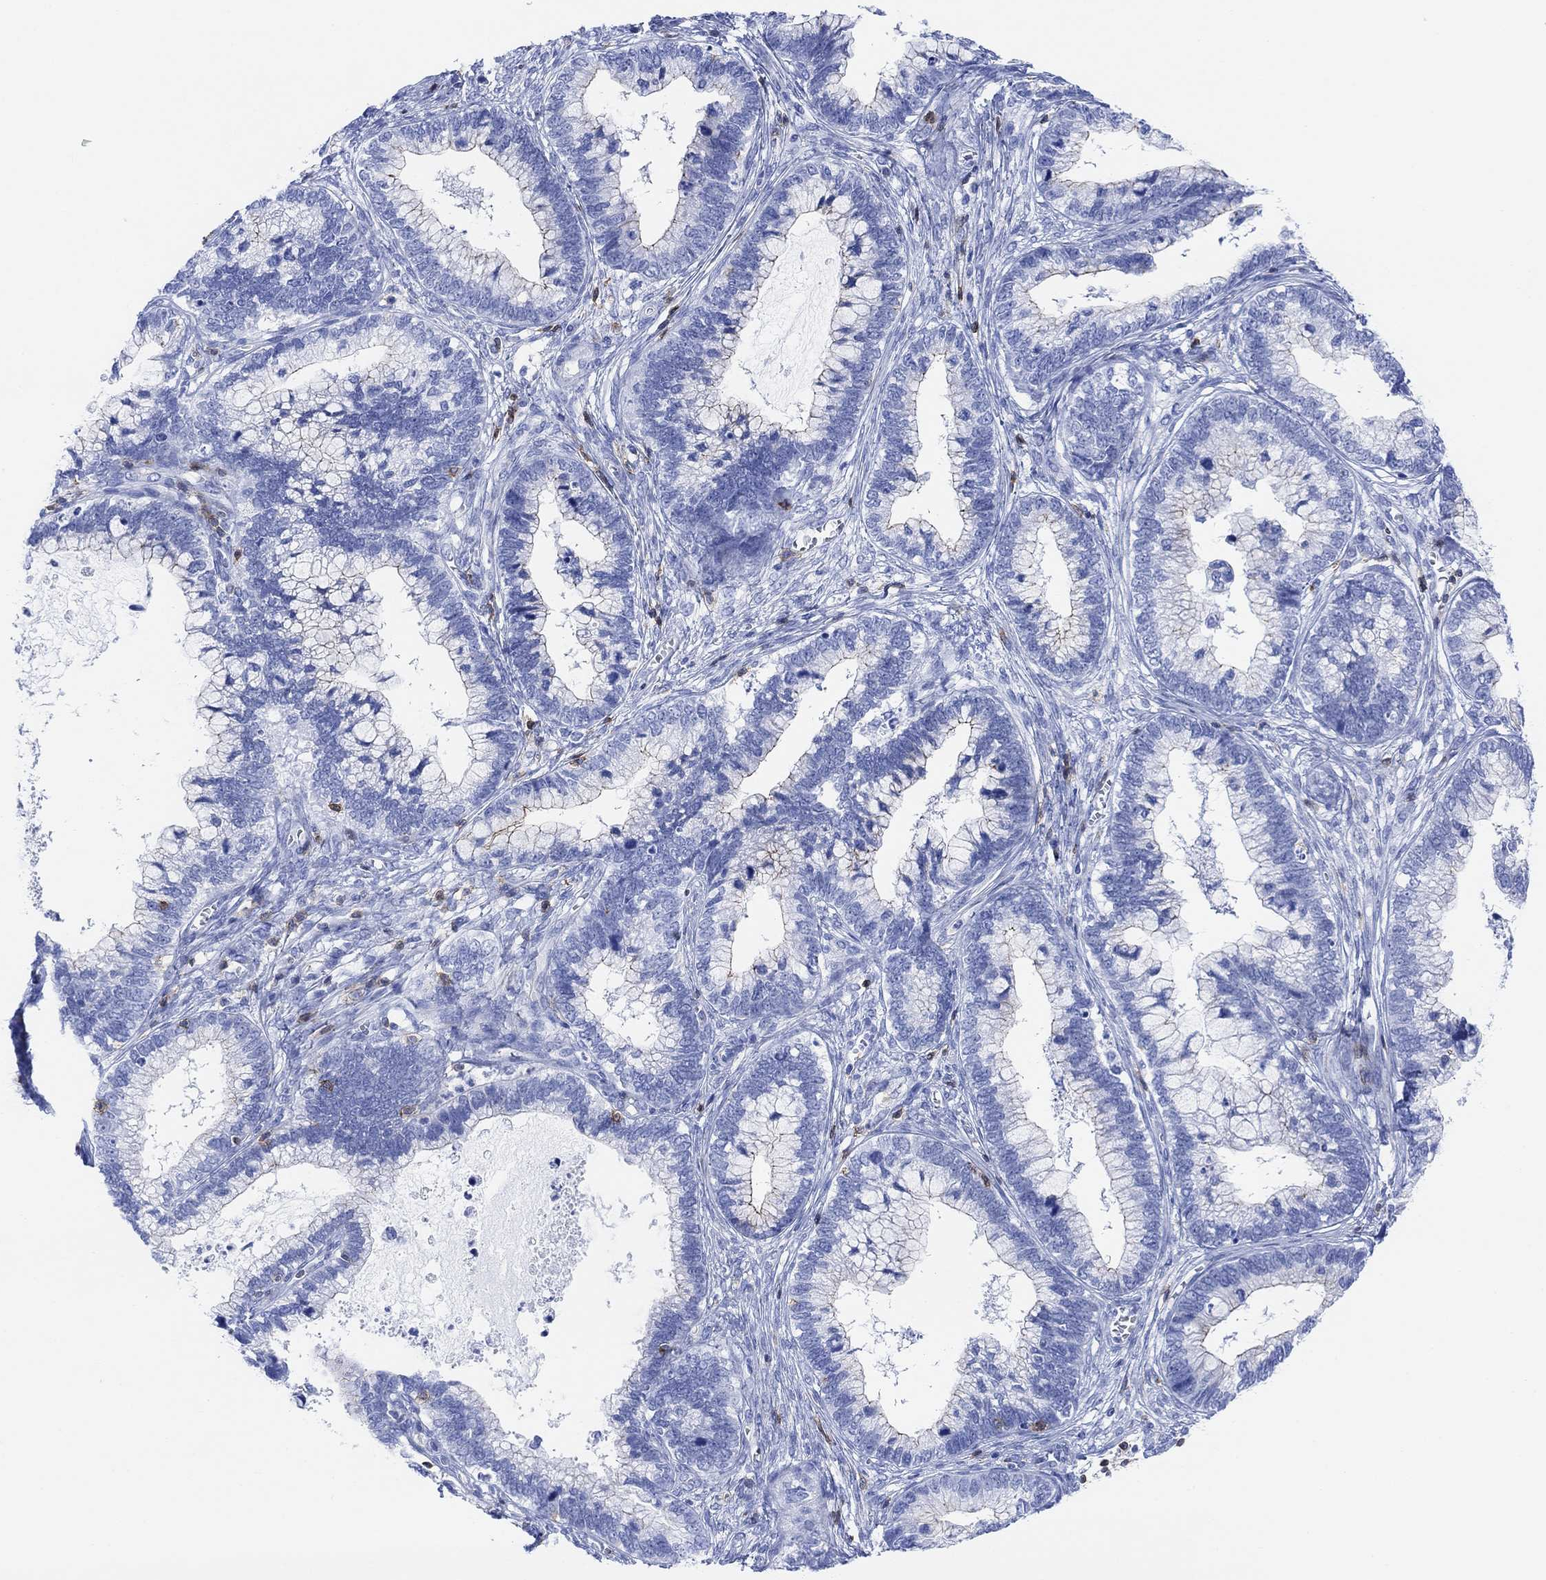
{"staining": {"intensity": "weak", "quantity": "<25%", "location": "cytoplasmic/membranous"}, "tissue": "cervical cancer", "cell_type": "Tumor cells", "image_type": "cancer", "snomed": [{"axis": "morphology", "description": "Adenocarcinoma, NOS"}, {"axis": "topography", "description": "Cervix"}], "caption": "Tumor cells show no significant protein positivity in cervical adenocarcinoma. (Brightfield microscopy of DAB (3,3'-diaminobenzidine) IHC at high magnification).", "gene": "GPR65", "patient": {"sex": "female", "age": 44}}